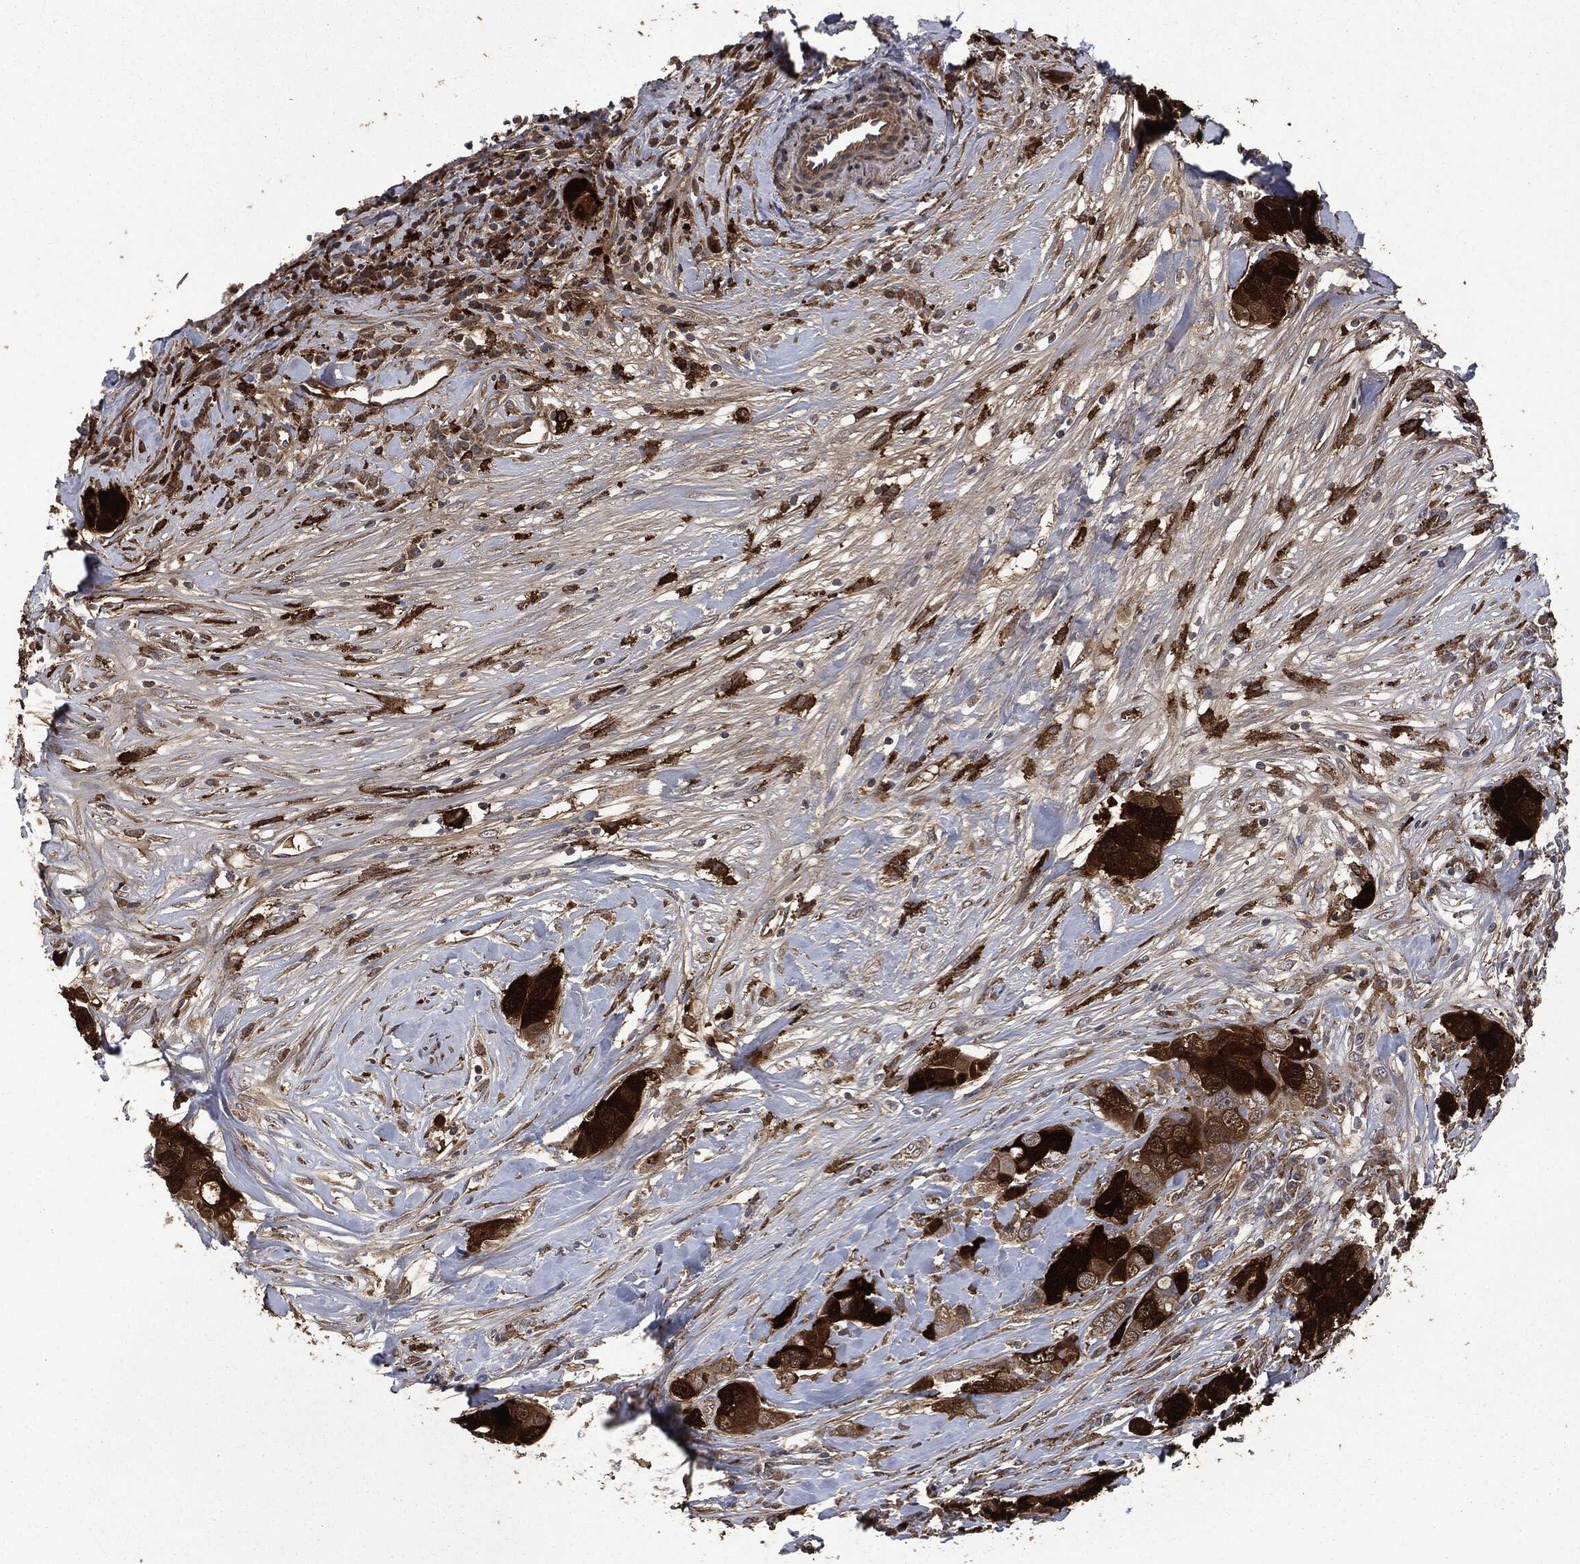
{"staining": {"intensity": "strong", "quantity": ">75%", "location": "cytoplasmic/membranous"}, "tissue": "breast cancer", "cell_type": "Tumor cells", "image_type": "cancer", "snomed": [{"axis": "morphology", "description": "Duct carcinoma"}, {"axis": "topography", "description": "Breast"}], "caption": "Protein staining displays strong cytoplasmic/membranous positivity in about >75% of tumor cells in infiltrating ductal carcinoma (breast).", "gene": "CRABP2", "patient": {"sex": "female", "age": 43}}